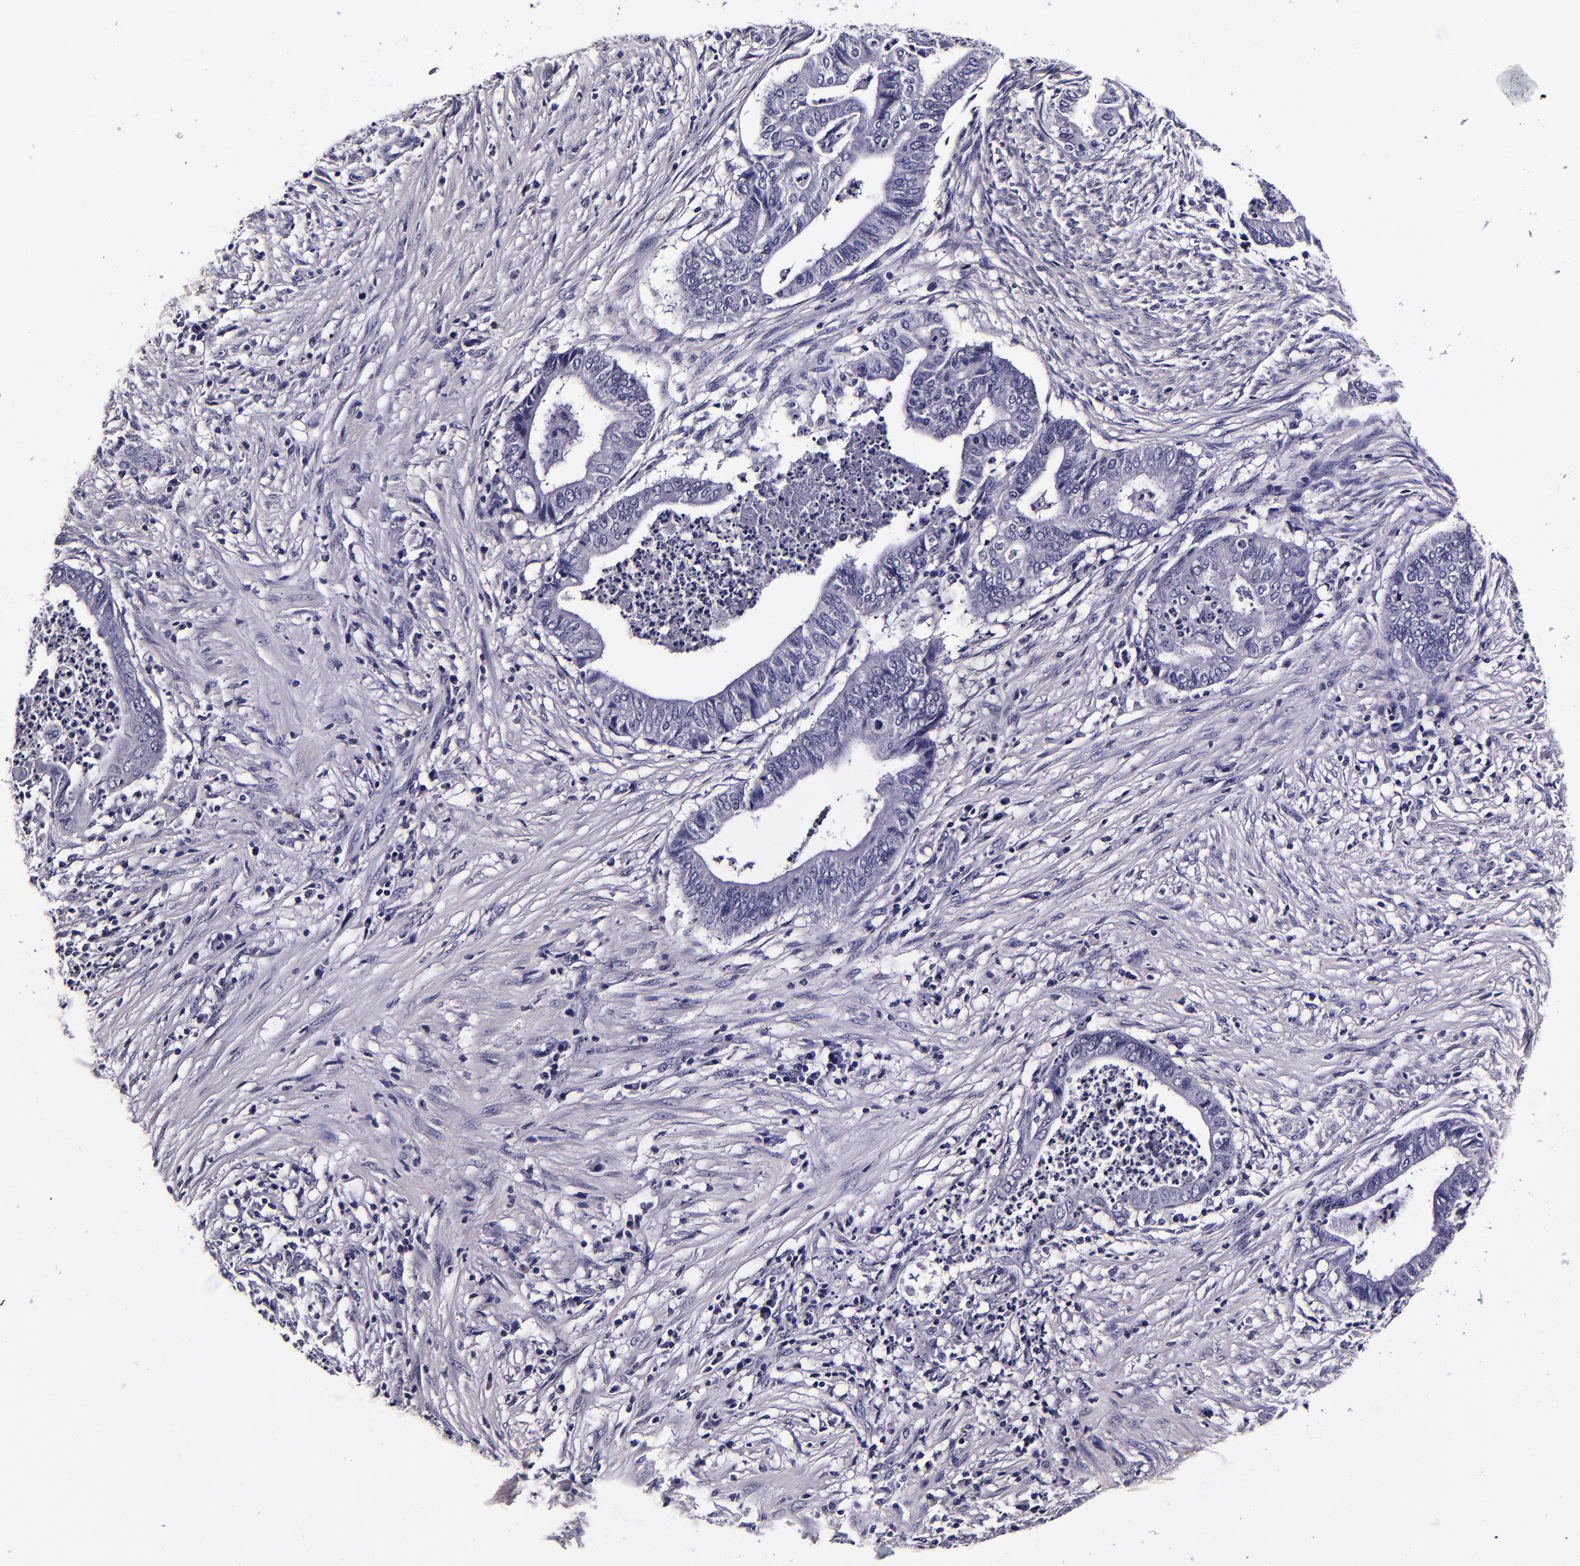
{"staining": {"intensity": "negative", "quantity": "none", "location": "none"}, "tissue": "endometrial cancer", "cell_type": "Tumor cells", "image_type": "cancer", "snomed": [{"axis": "morphology", "description": "Necrosis, NOS"}, {"axis": "morphology", "description": "Adenocarcinoma, NOS"}, {"axis": "topography", "description": "Endometrium"}], "caption": "Immunohistochemistry (IHC) image of human endometrial cancer stained for a protein (brown), which displays no positivity in tumor cells. (Brightfield microscopy of DAB IHC at high magnification).", "gene": "FBN1", "patient": {"sex": "female", "age": 79}}